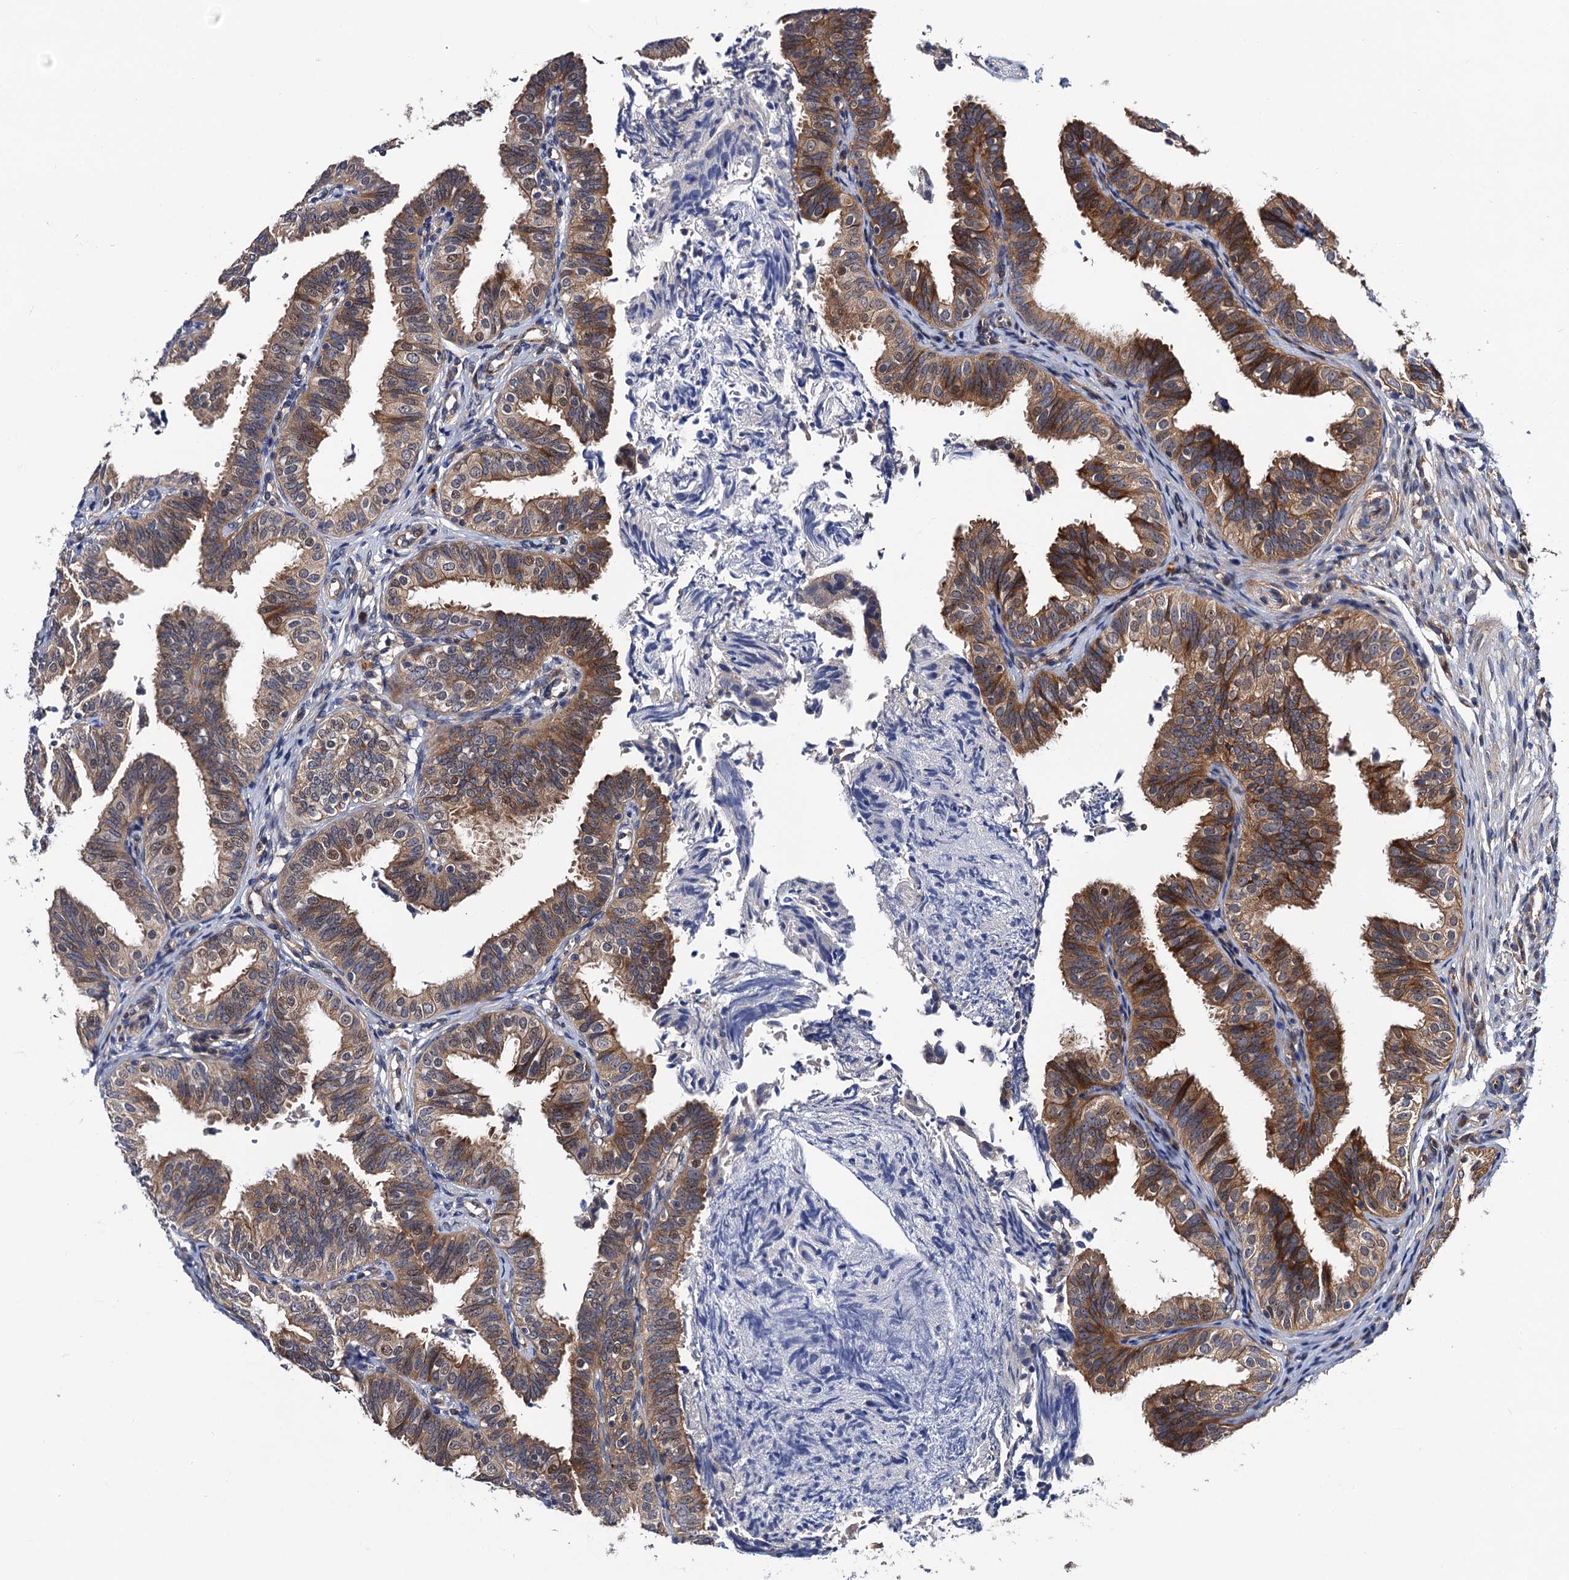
{"staining": {"intensity": "moderate", "quantity": ">75%", "location": "cytoplasmic/membranous,nuclear"}, "tissue": "fallopian tube", "cell_type": "Glandular cells", "image_type": "normal", "snomed": [{"axis": "morphology", "description": "Normal tissue, NOS"}, {"axis": "topography", "description": "Fallopian tube"}], "caption": "Fallopian tube stained with immunohistochemistry exhibits moderate cytoplasmic/membranous,nuclear positivity in approximately >75% of glandular cells. Nuclei are stained in blue.", "gene": "VPS35", "patient": {"sex": "female", "age": 35}}